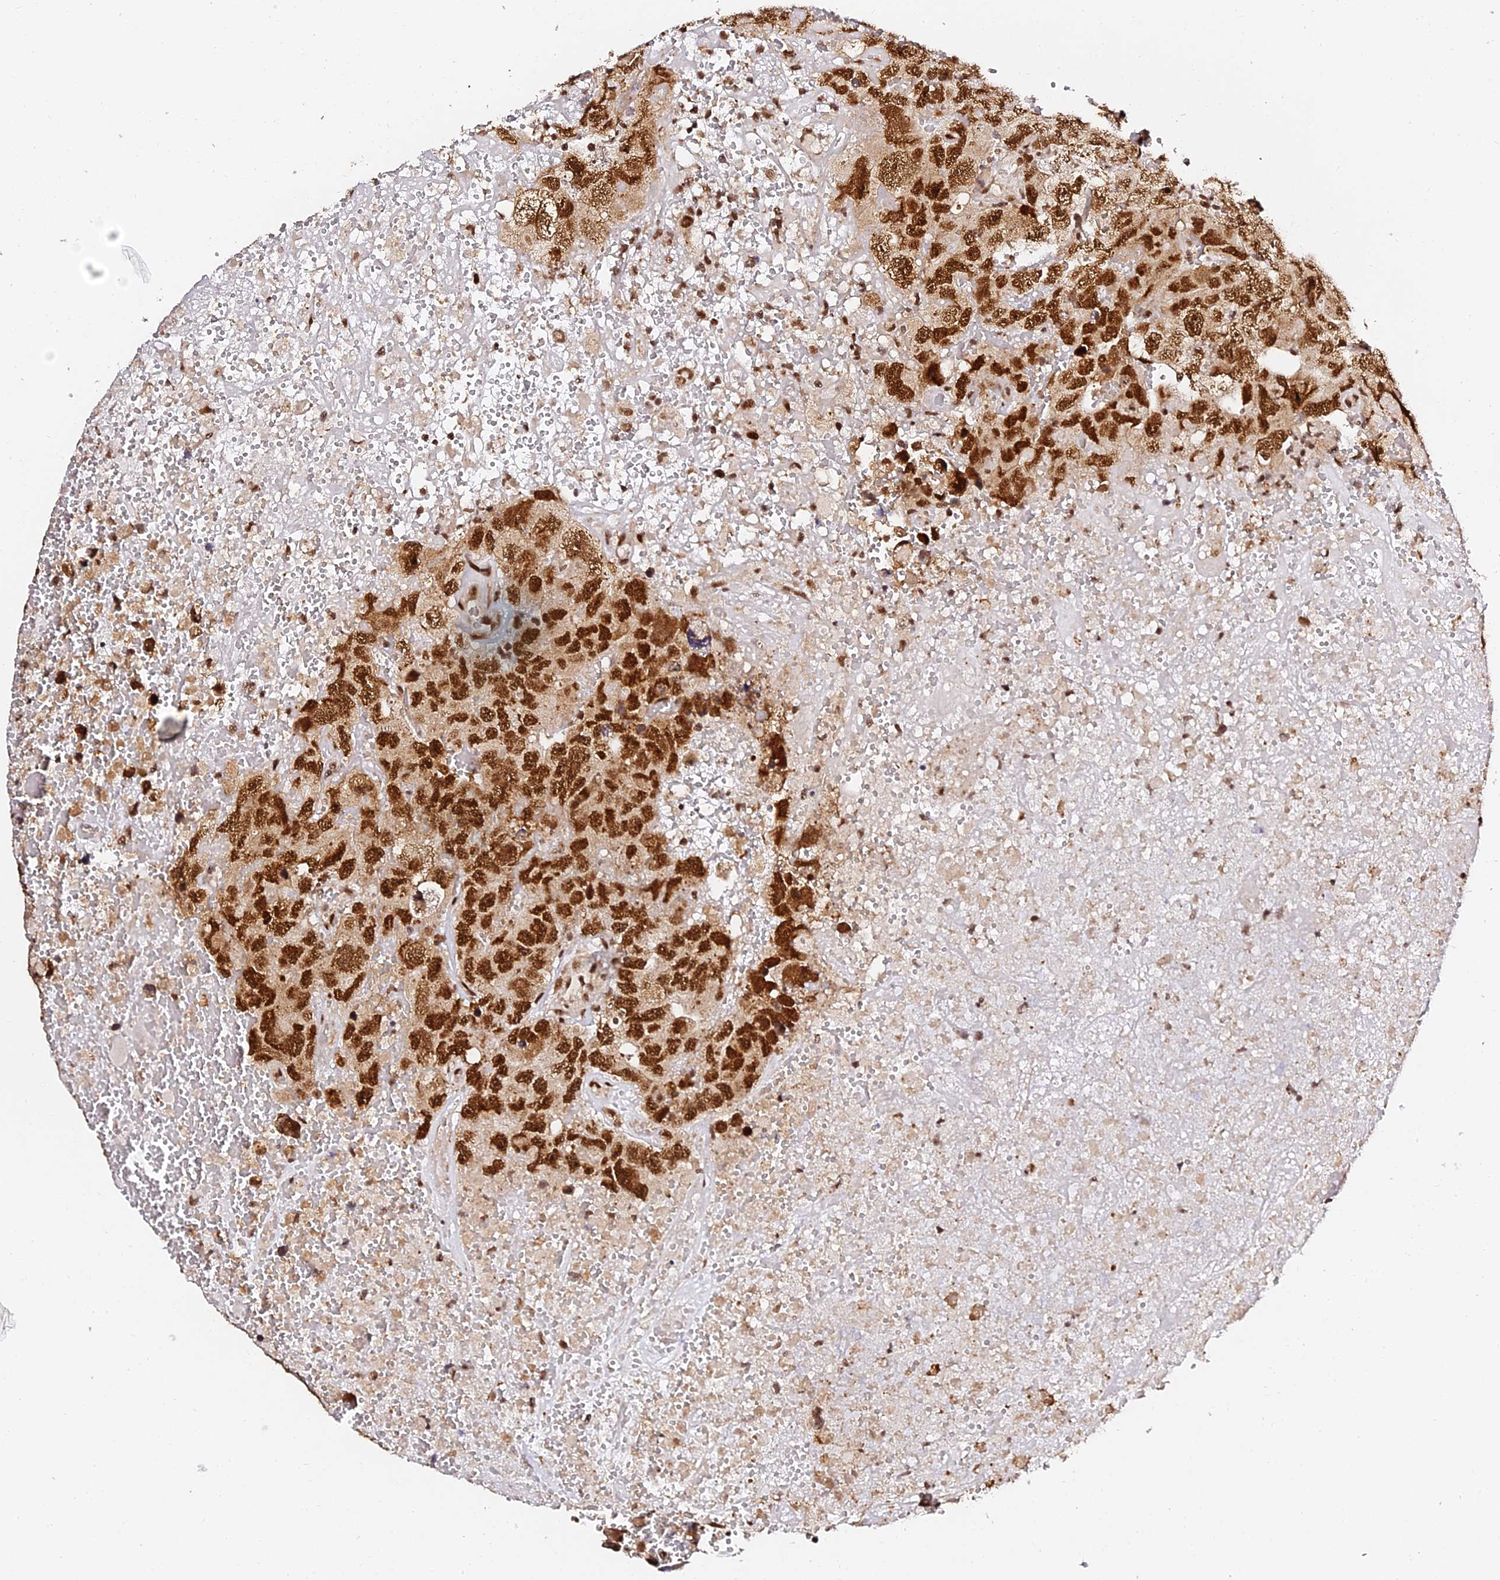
{"staining": {"intensity": "strong", "quantity": ">75%", "location": "nuclear"}, "tissue": "testis cancer", "cell_type": "Tumor cells", "image_type": "cancer", "snomed": [{"axis": "morphology", "description": "Carcinoma, Embryonal, NOS"}, {"axis": "topography", "description": "Testis"}], "caption": "Approximately >75% of tumor cells in testis cancer demonstrate strong nuclear protein positivity as visualized by brown immunohistochemical staining.", "gene": "MCRS1", "patient": {"sex": "male", "age": 45}}